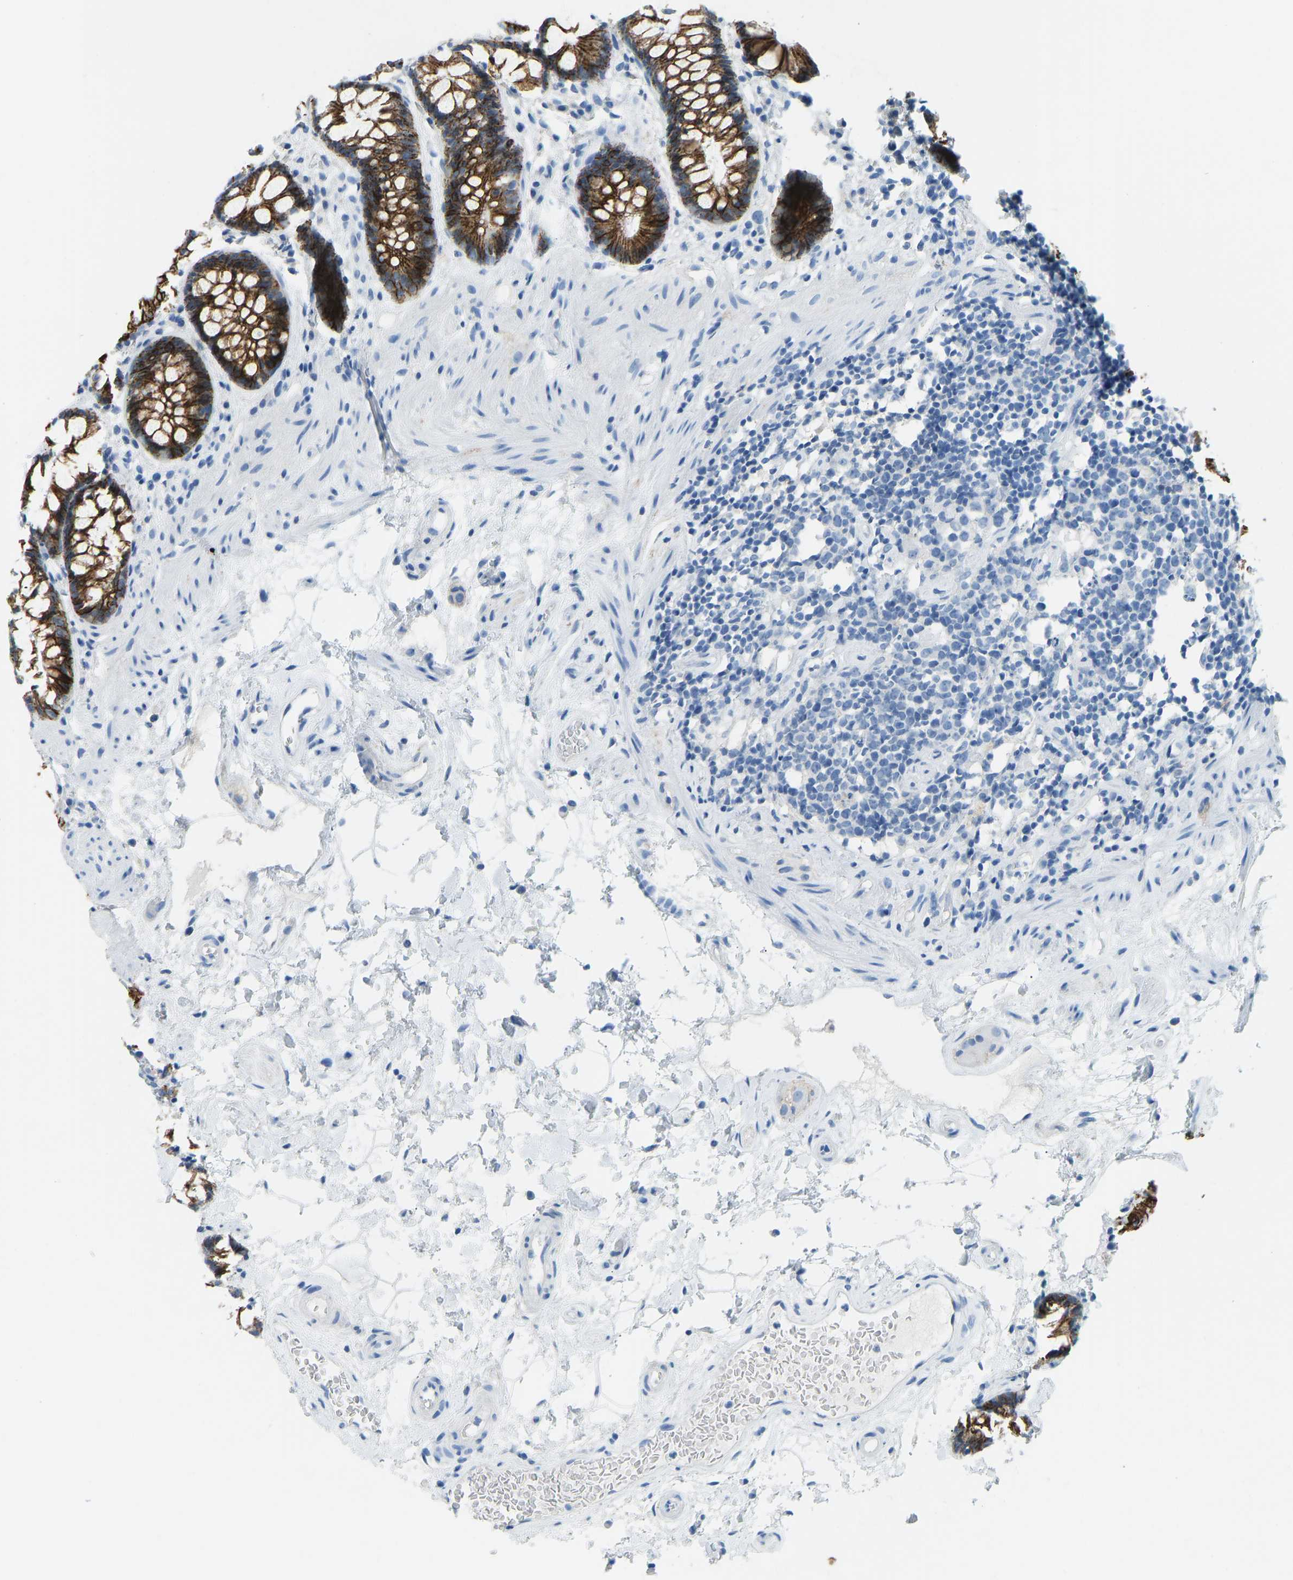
{"staining": {"intensity": "strong", "quantity": ">75%", "location": "cytoplasmic/membranous"}, "tissue": "rectum", "cell_type": "Glandular cells", "image_type": "normal", "snomed": [{"axis": "morphology", "description": "Normal tissue, NOS"}, {"axis": "topography", "description": "Rectum"}], "caption": "Protein analysis of normal rectum shows strong cytoplasmic/membranous positivity in about >75% of glandular cells. The staining was performed using DAB to visualize the protein expression in brown, while the nuclei were stained in blue with hematoxylin (Magnification: 20x).", "gene": "ATP1A1", "patient": {"sex": "male", "age": 64}}